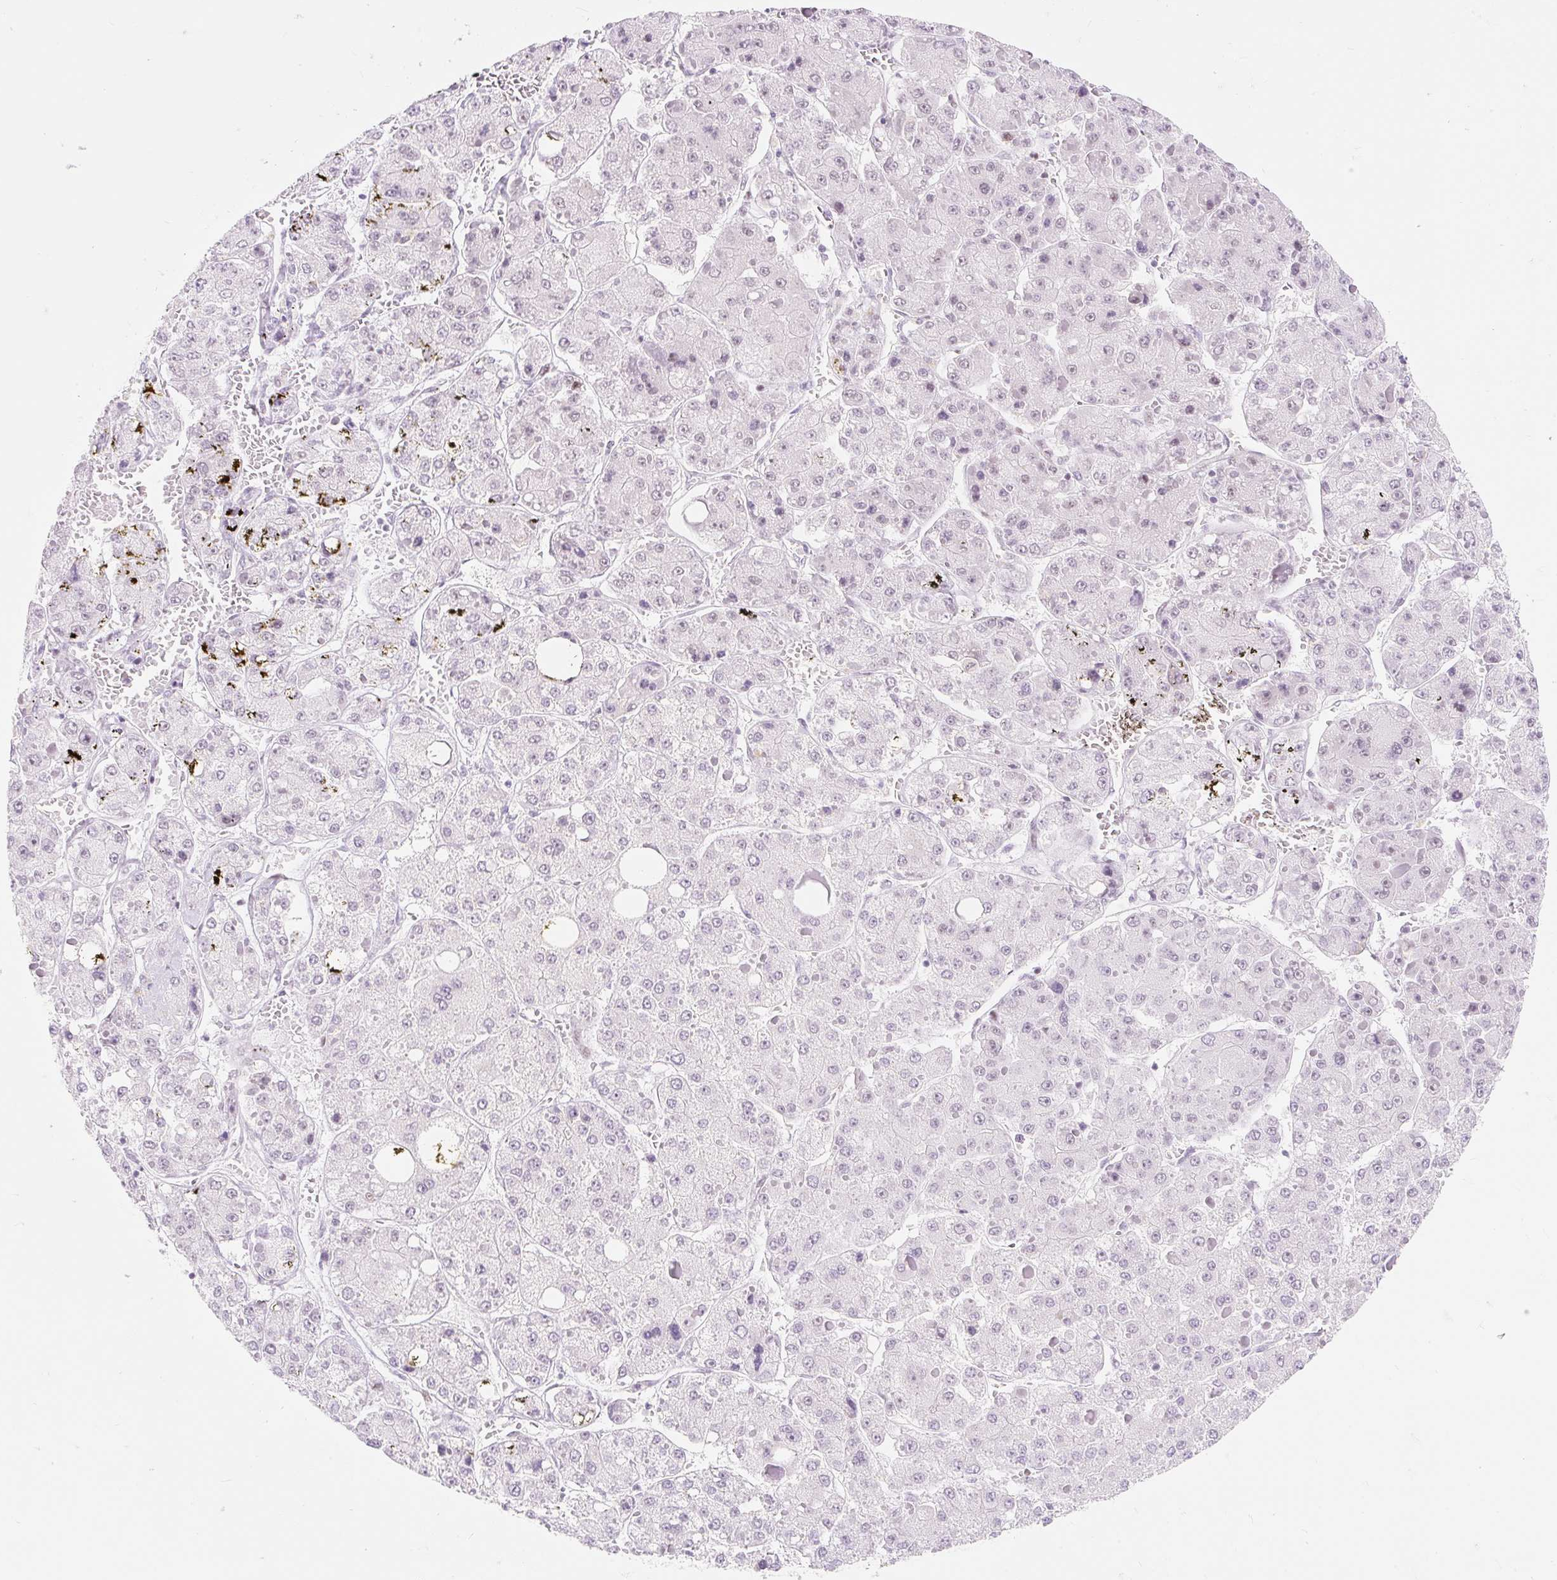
{"staining": {"intensity": "negative", "quantity": "none", "location": "none"}, "tissue": "liver cancer", "cell_type": "Tumor cells", "image_type": "cancer", "snomed": [{"axis": "morphology", "description": "Carcinoma, Hepatocellular, NOS"}, {"axis": "topography", "description": "Liver"}], "caption": "Tumor cells show no significant protein positivity in liver hepatocellular carcinoma.", "gene": "H2BW1", "patient": {"sex": "female", "age": 73}}